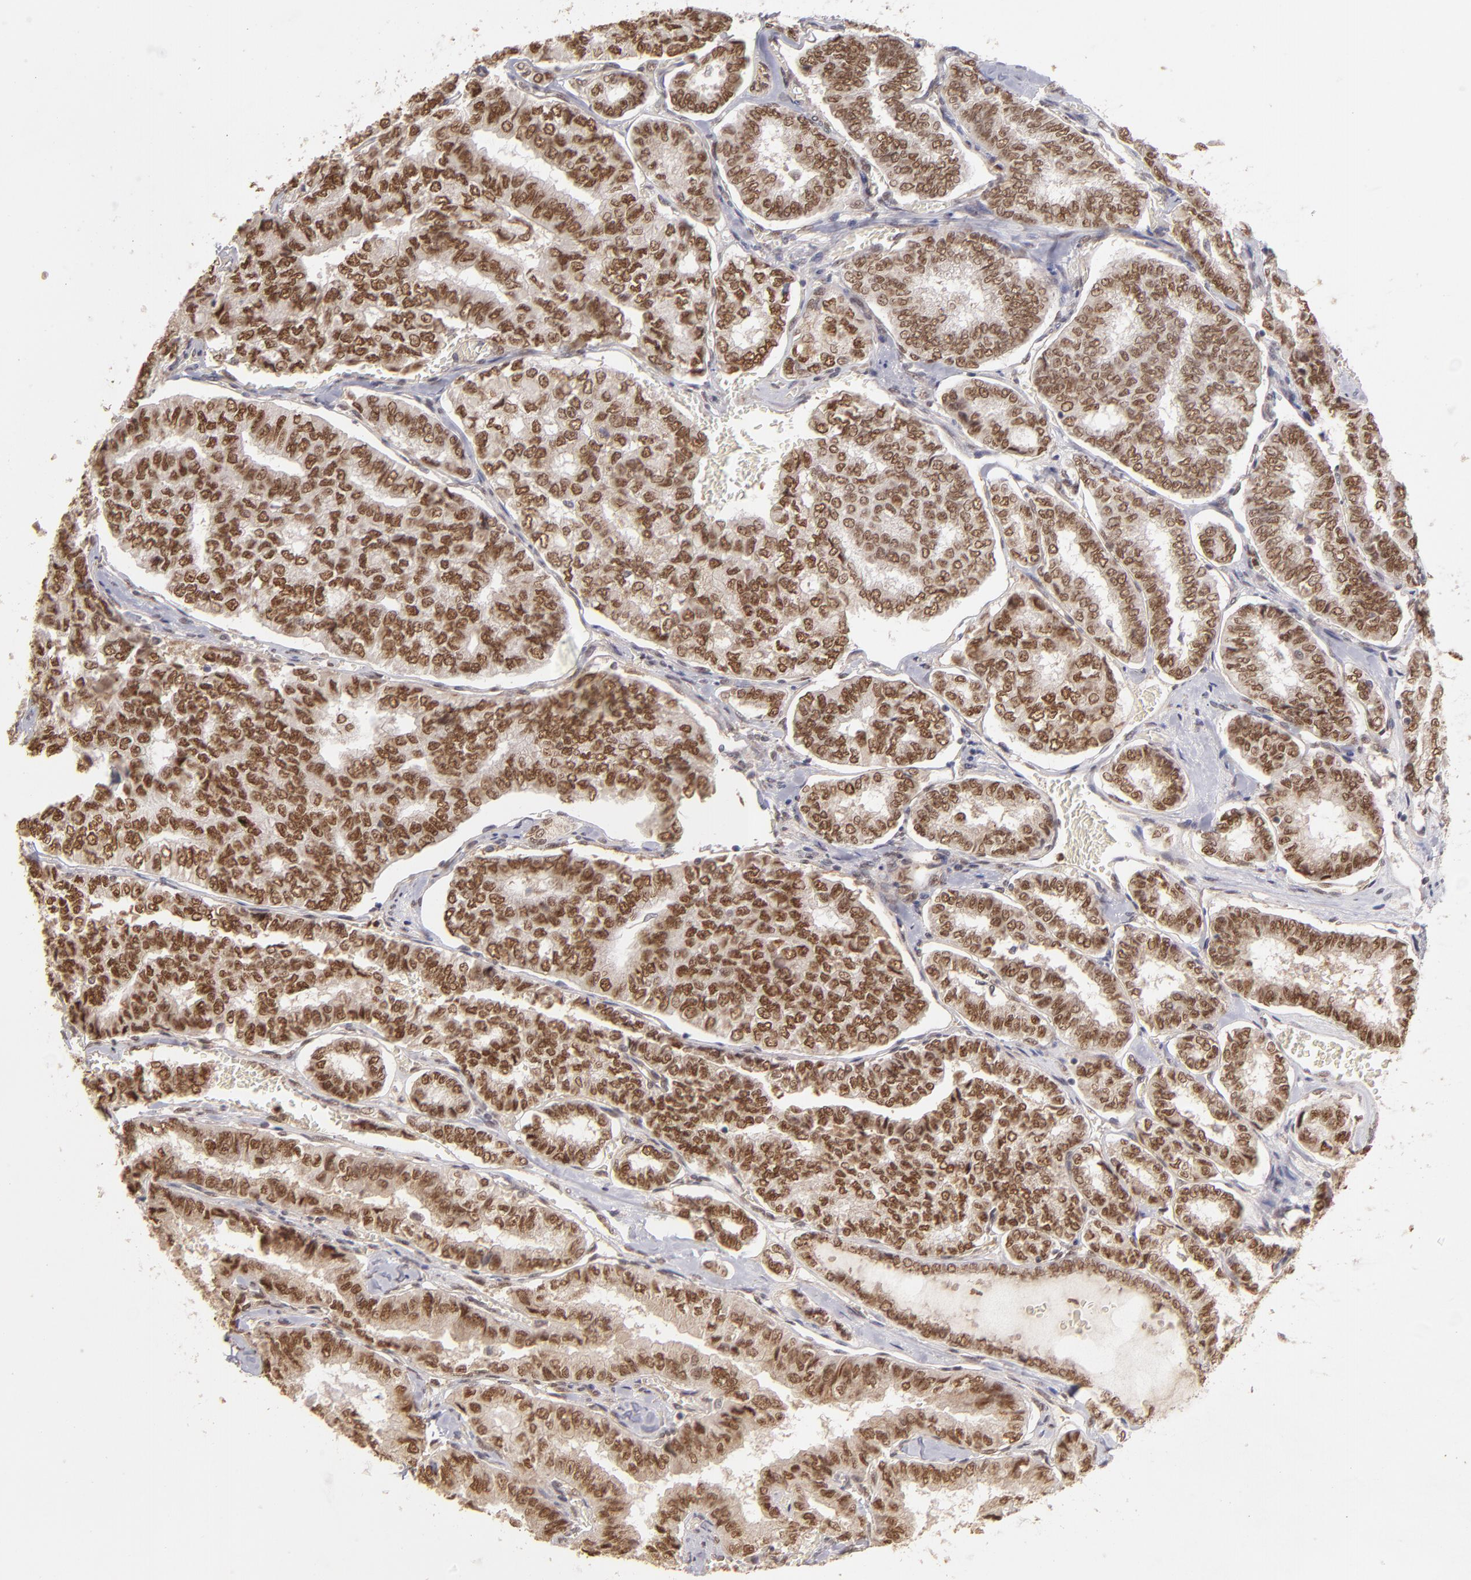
{"staining": {"intensity": "strong", "quantity": ">75%", "location": "cytoplasmic/membranous,nuclear"}, "tissue": "thyroid cancer", "cell_type": "Tumor cells", "image_type": "cancer", "snomed": [{"axis": "morphology", "description": "Papillary adenocarcinoma, NOS"}, {"axis": "topography", "description": "Thyroid gland"}], "caption": "The micrograph exhibits staining of papillary adenocarcinoma (thyroid), revealing strong cytoplasmic/membranous and nuclear protein positivity (brown color) within tumor cells.", "gene": "NFE2", "patient": {"sex": "female", "age": 35}}